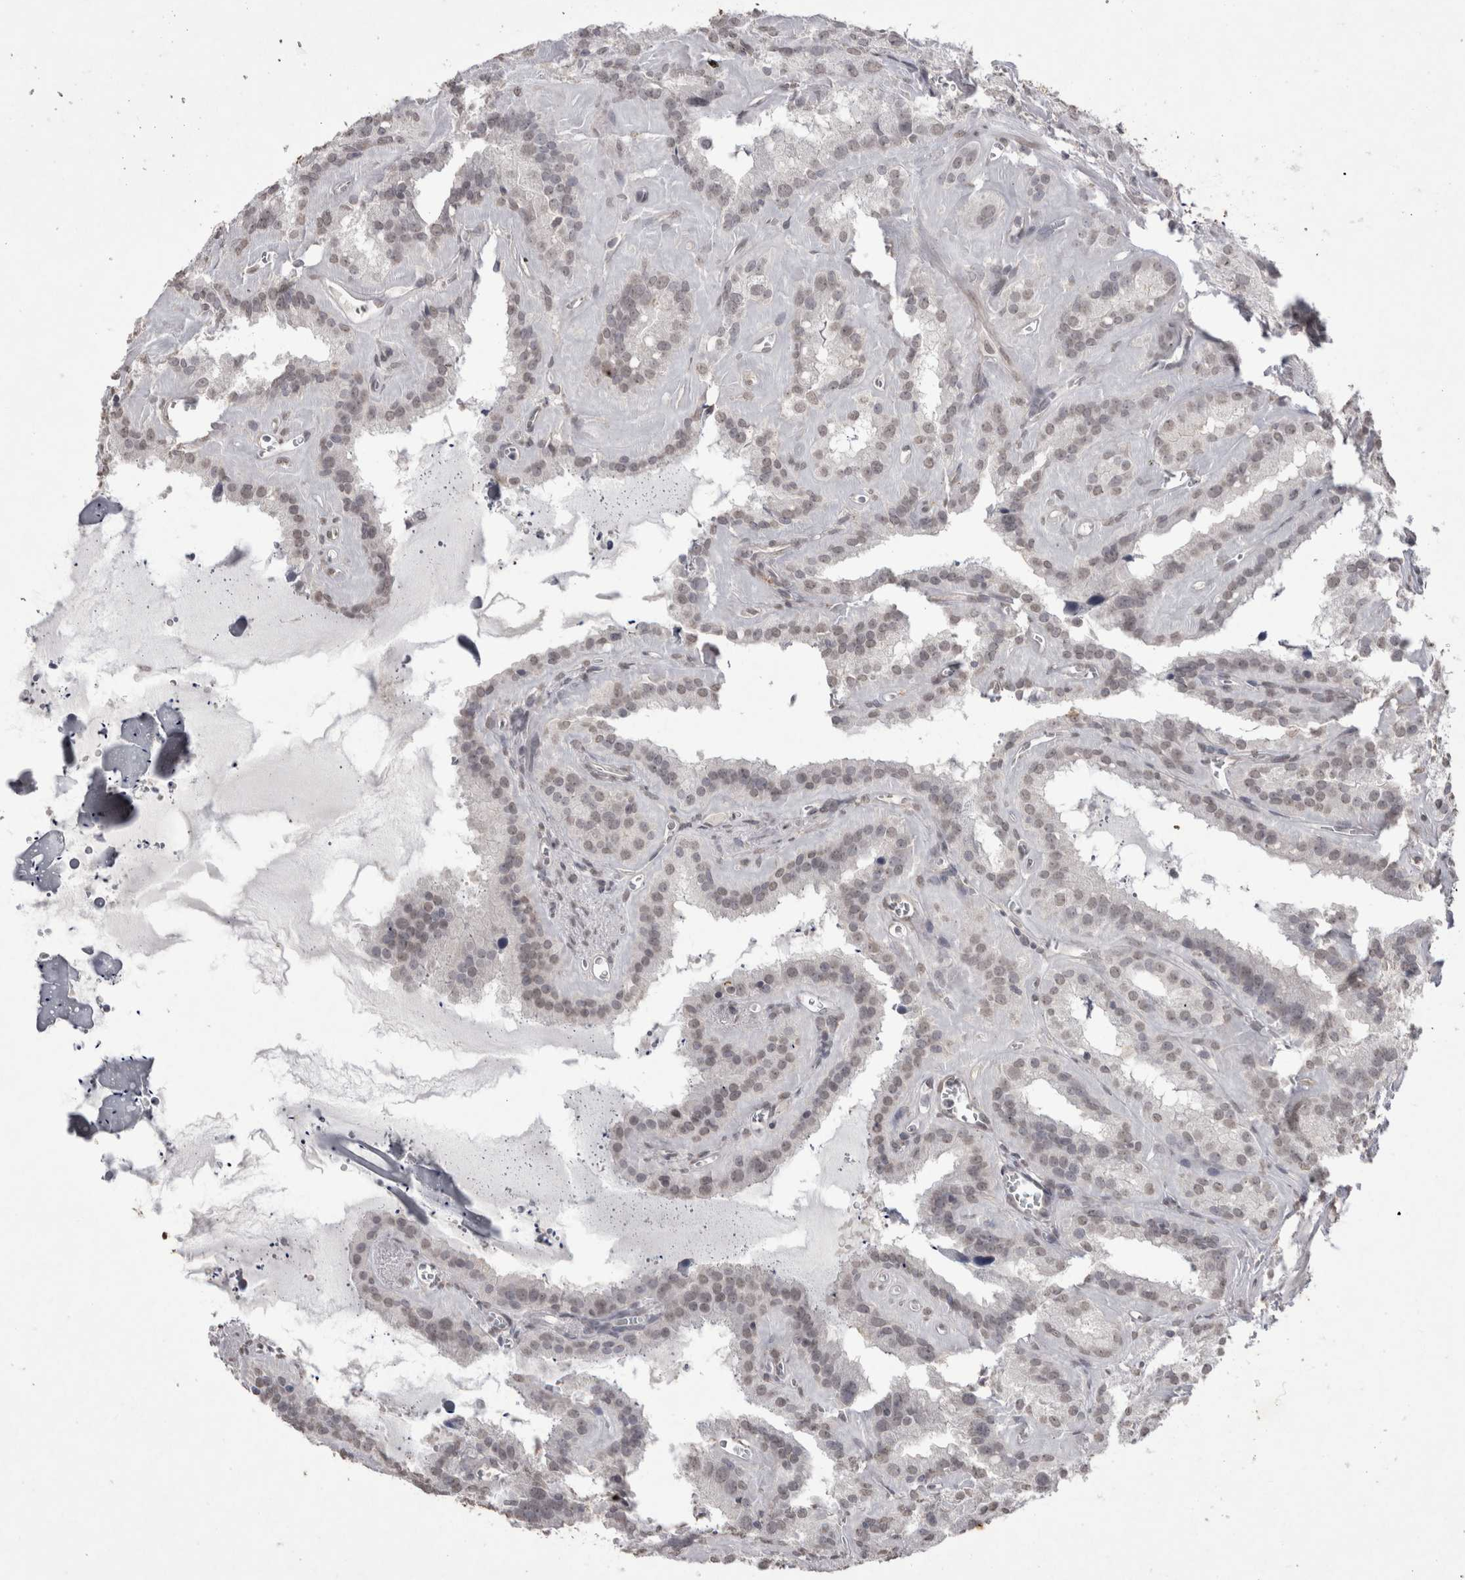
{"staining": {"intensity": "weak", "quantity": "<25%", "location": "nuclear"}, "tissue": "seminal vesicle", "cell_type": "Glandular cells", "image_type": "normal", "snomed": [{"axis": "morphology", "description": "Normal tissue, NOS"}, {"axis": "topography", "description": "Prostate"}, {"axis": "topography", "description": "Seminal veicle"}], "caption": "Human seminal vesicle stained for a protein using immunohistochemistry (IHC) shows no expression in glandular cells.", "gene": "DDX4", "patient": {"sex": "male", "age": 59}}